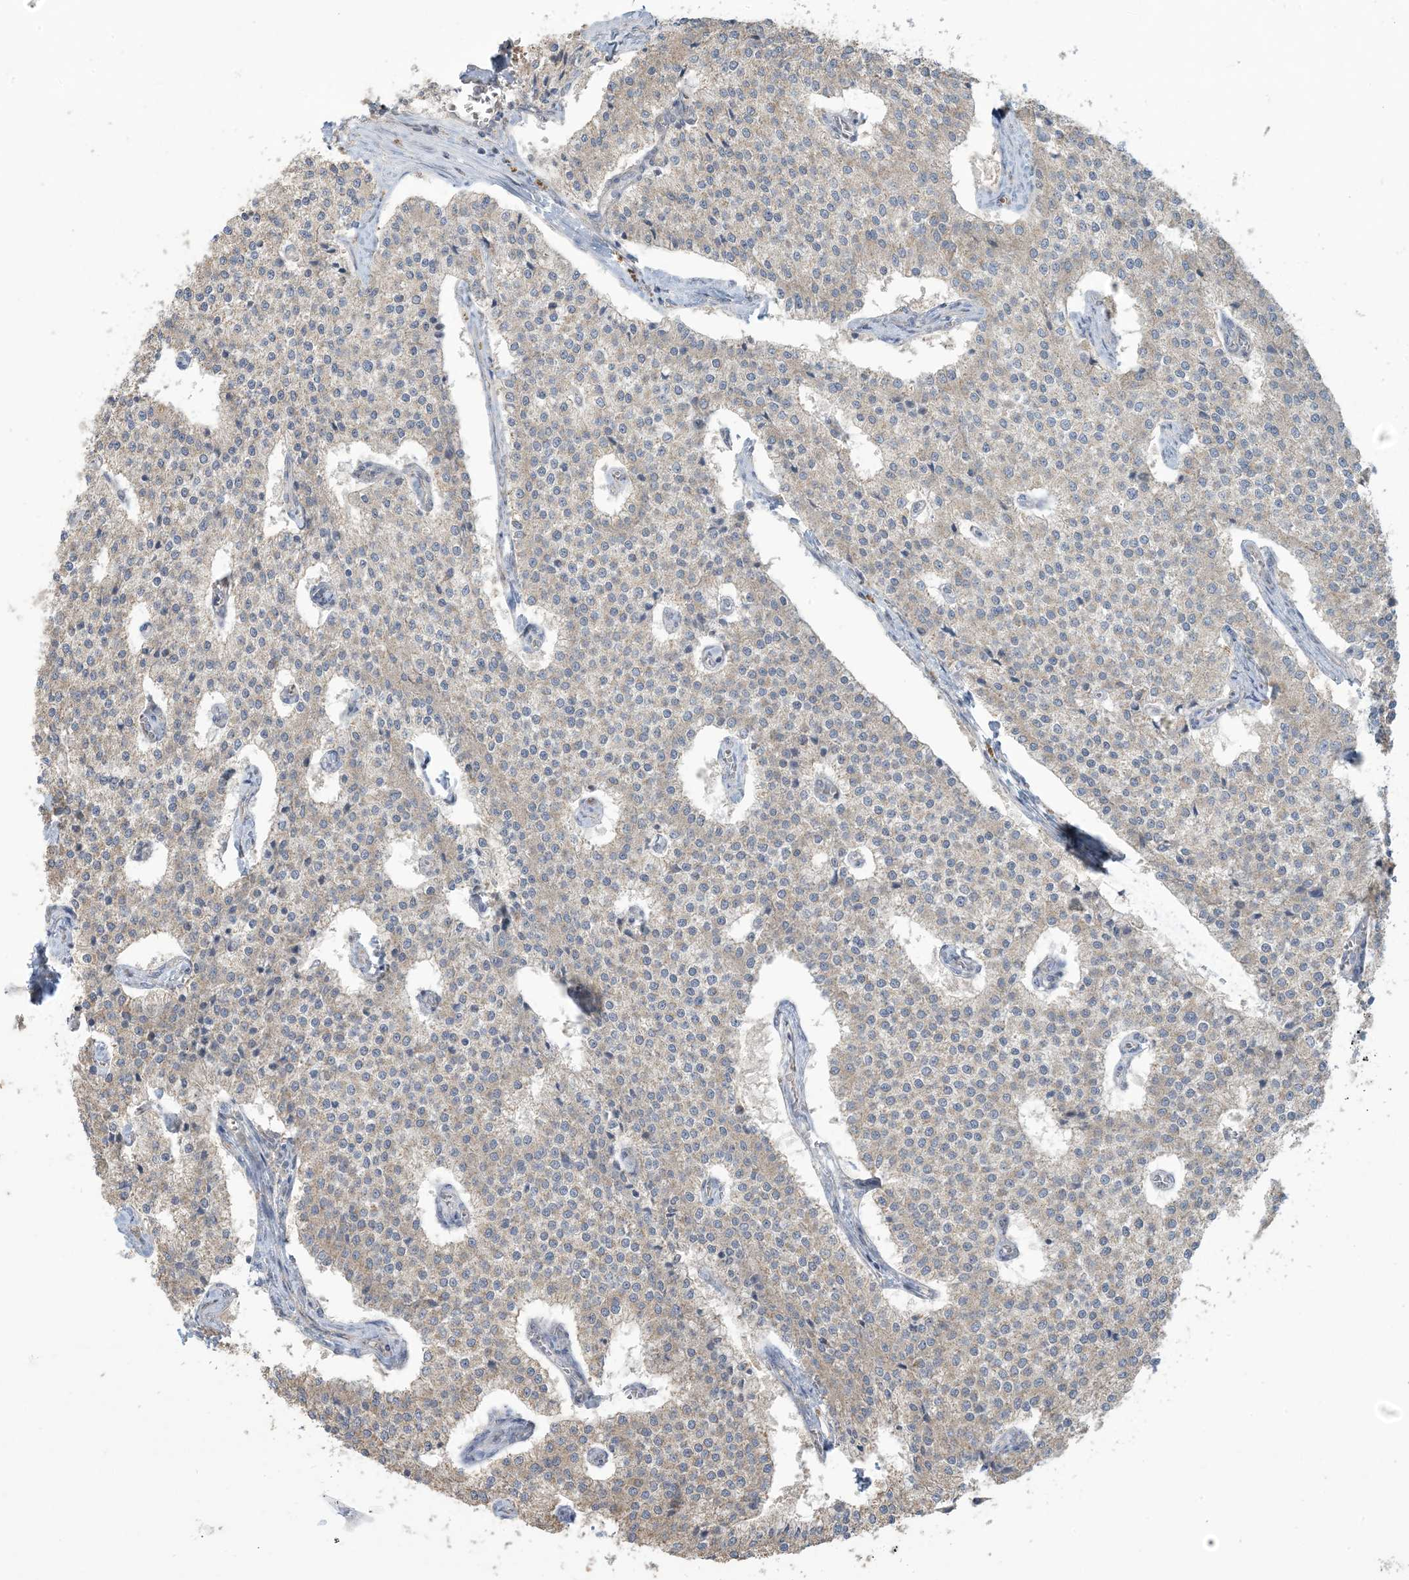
{"staining": {"intensity": "weak", "quantity": "<25%", "location": "cytoplasmic/membranous"}, "tissue": "carcinoid", "cell_type": "Tumor cells", "image_type": "cancer", "snomed": [{"axis": "morphology", "description": "Carcinoid, malignant, NOS"}, {"axis": "topography", "description": "Colon"}], "caption": "A high-resolution image shows IHC staining of carcinoid, which reveals no significant positivity in tumor cells. (Immunohistochemistry (ihc), brightfield microscopy, high magnification).", "gene": "KLHL18", "patient": {"sex": "female", "age": 52}}